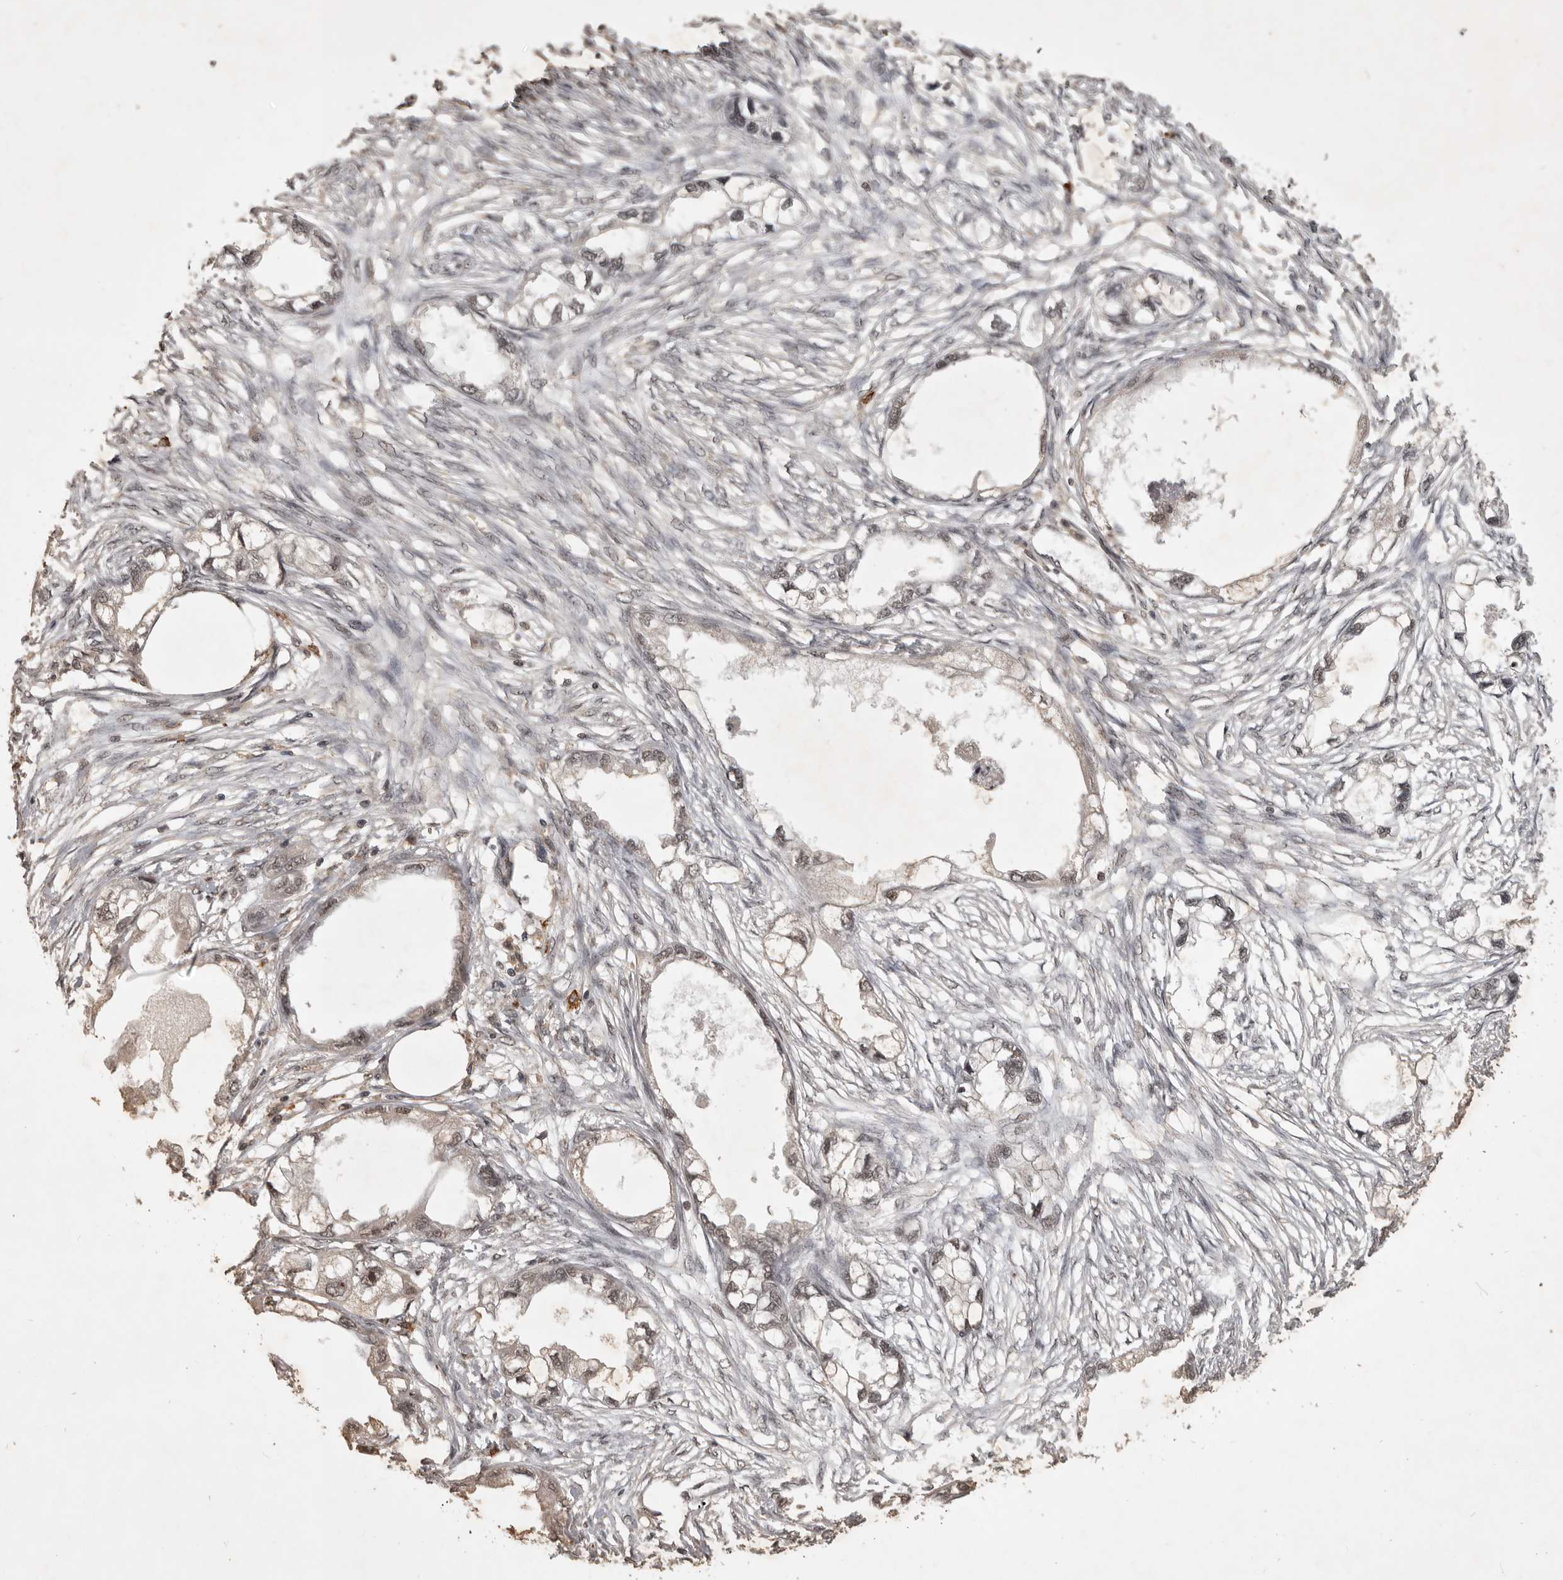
{"staining": {"intensity": "weak", "quantity": ">75%", "location": "nuclear"}, "tissue": "endometrial cancer", "cell_type": "Tumor cells", "image_type": "cancer", "snomed": [{"axis": "morphology", "description": "Adenocarcinoma, NOS"}, {"axis": "morphology", "description": "Adenocarcinoma, metastatic, NOS"}, {"axis": "topography", "description": "Adipose tissue"}, {"axis": "topography", "description": "Endometrium"}], "caption": "This image displays endometrial cancer stained with immunohistochemistry (IHC) to label a protein in brown. The nuclear of tumor cells show weak positivity for the protein. Nuclei are counter-stained blue.", "gene": "CBLL1", "patient": {"sex": "female", "age": 67}}